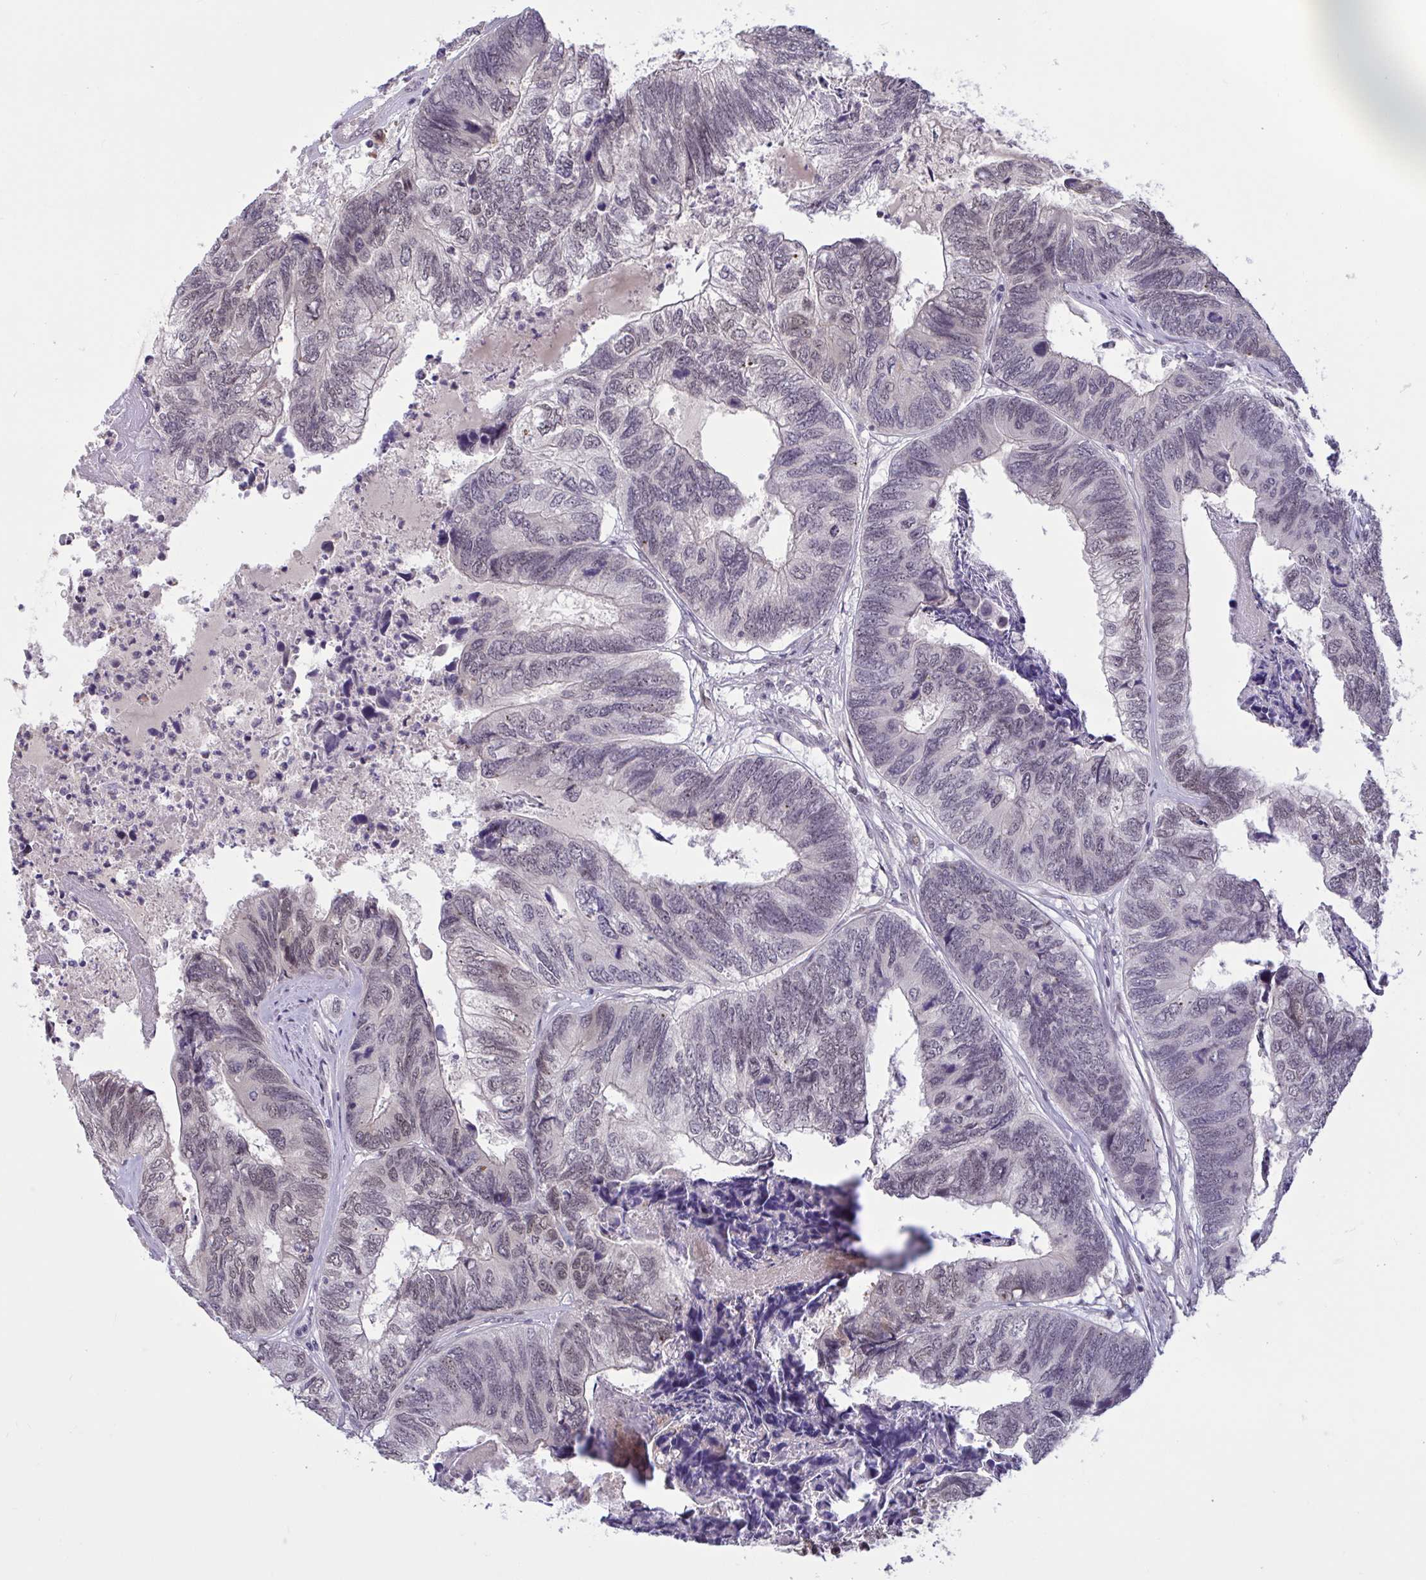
{"staining": {"intensity": "weak", "quantity": "<25%", "location": "nuclear"}, "tissue": "colorectal cancer", "cell_type": "Tumor cells", "image_type": "cancer", "snomed": [{"axis": "morphology", "description": "Adenocarcinoma, NOS"}, {"axis": "topography", "description": "Colon"}], "caption": "Colorectal adenocarcinoma stained for a protein using immunohistochemistry demonstrates no positivity tumor cells.", "gene": "ZNF414", "patient": {"sex": "female", "age": 67}}